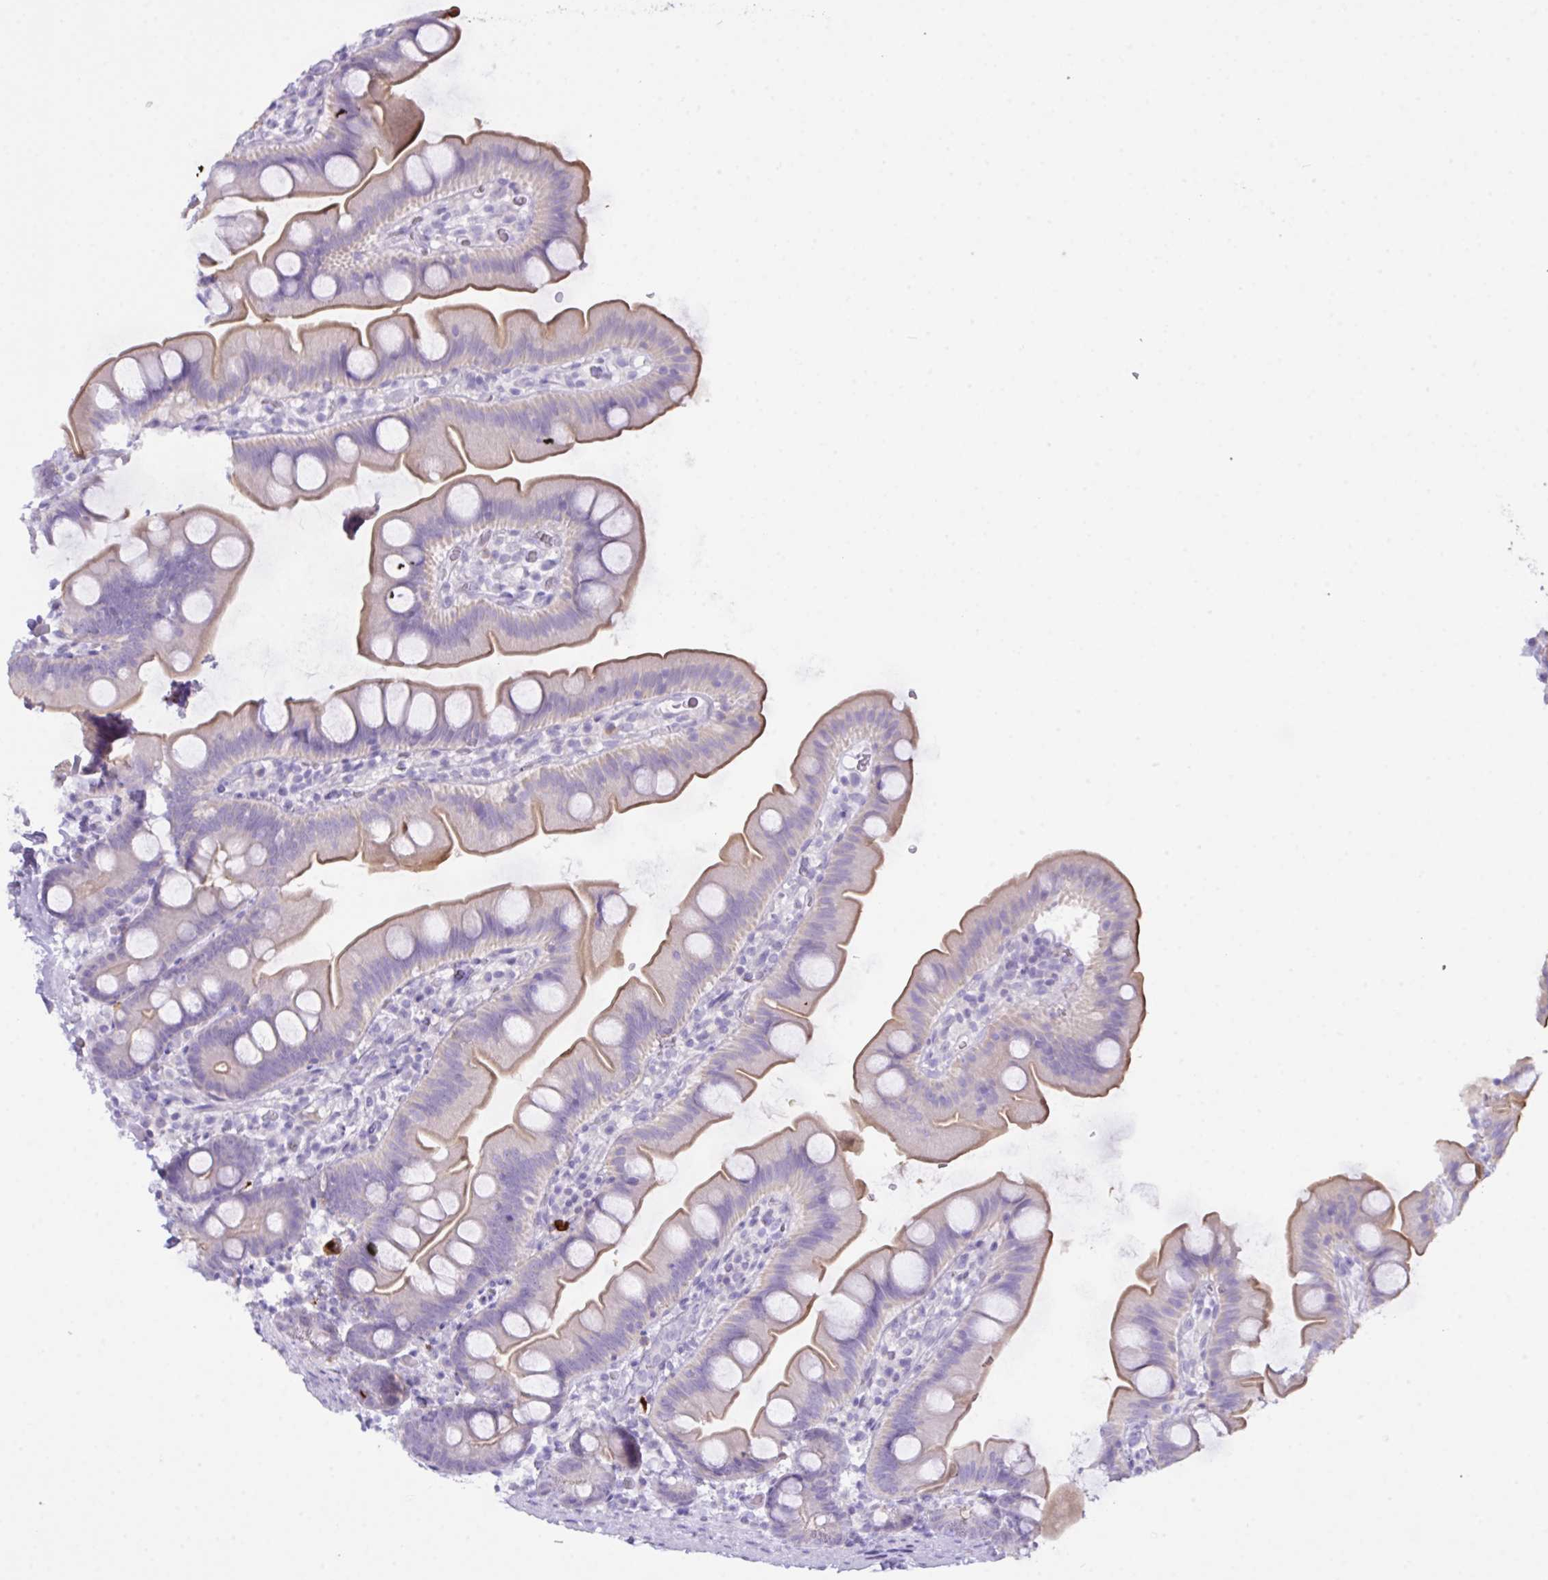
{"staining": {"intensity": "moderate", "quantity": "25%-75%", "location": "cytoplasmic/membranous"}, "tissue": "small intestine", "cell_type": "Glandular cells", "image_type": "normal", "snomed": [{"axis": "morphology", "description": "Normal tissue, NOS"}, {"axis": "topography", "description": "Small intestine"}], "caption": "A medium amount of moderate cytoplasmic/membranous positivity is present in about 25%-75% of glandular cells in normal small intestine. The protein of interest is shown in brown color, while the nuclei are stained blue.", "gene": "CST11", "patient": {"sex": "female", "age": 68}}